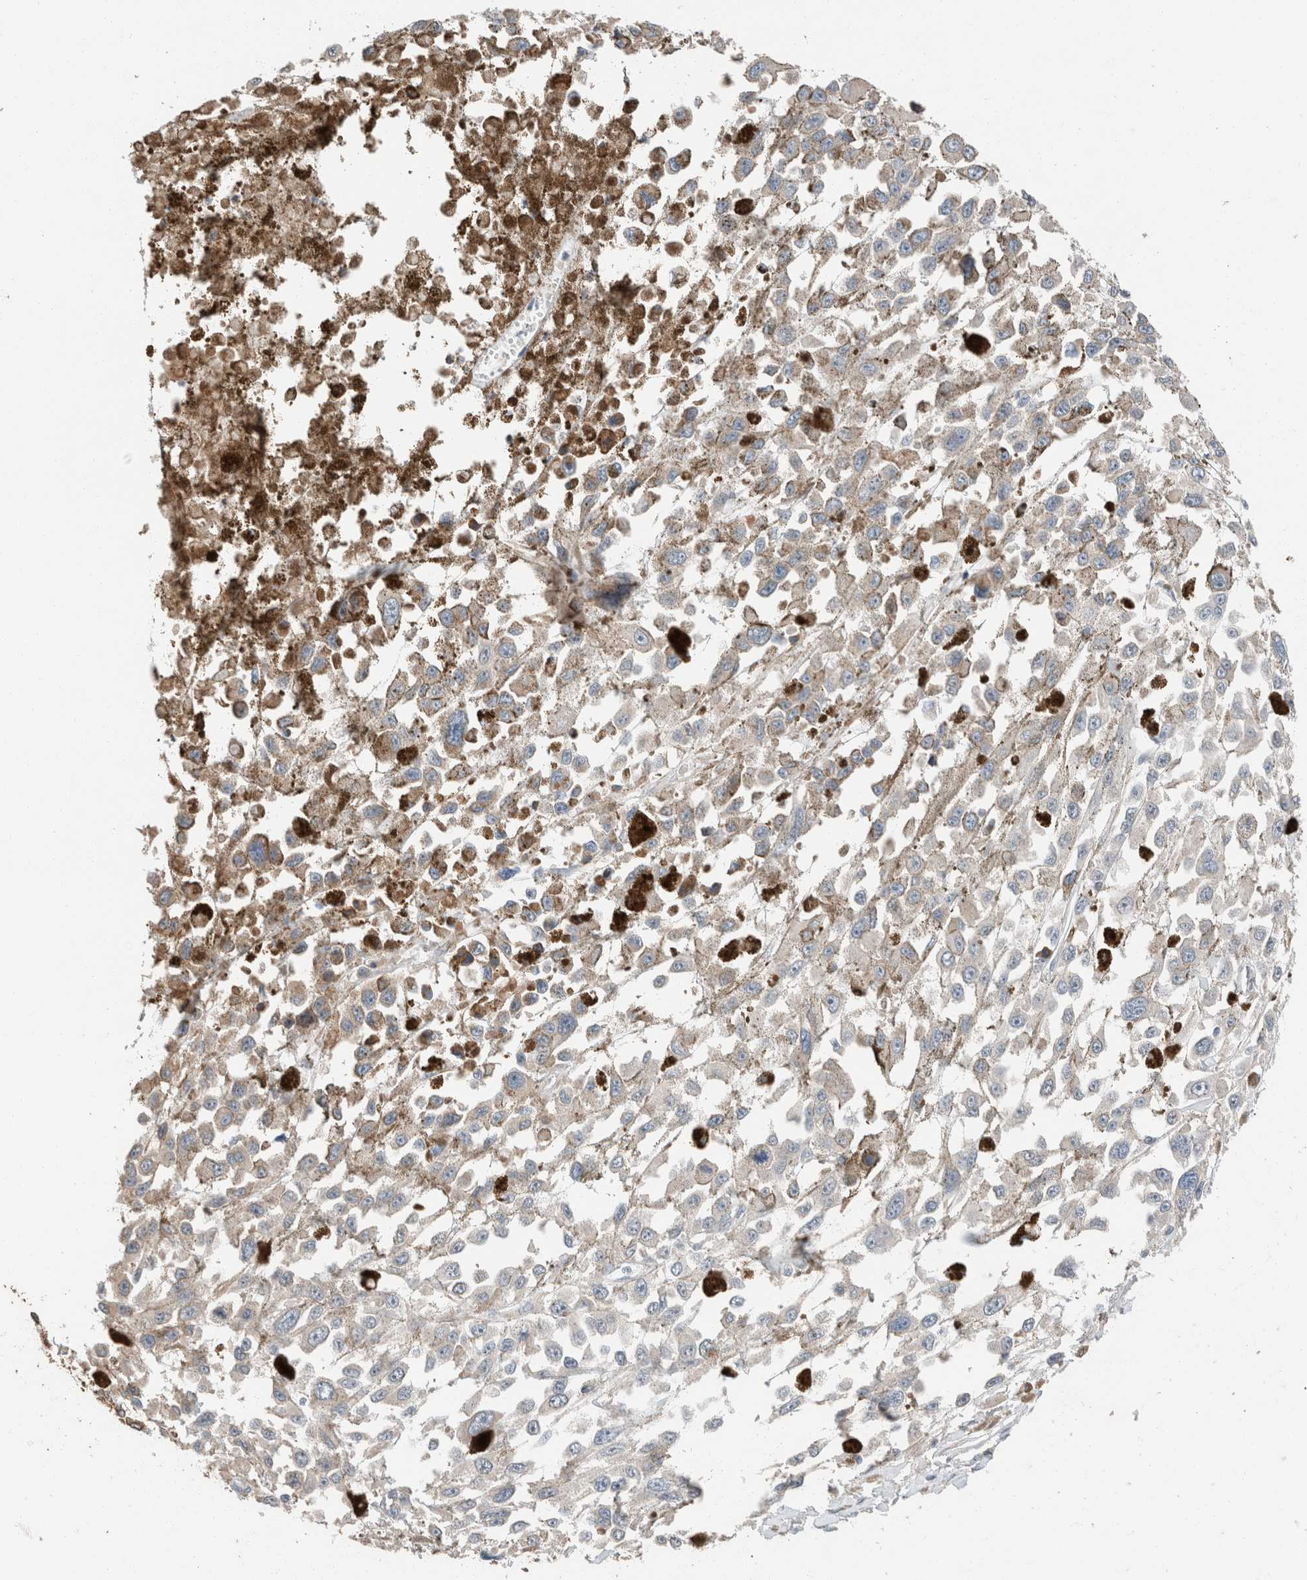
{"staining": {"intensity": "negative", "quantity": "none", "location": "none"}, "tissue": "melanoma", "cell_type": "Tumor cells", "image_type": "cancer", "snomed": [{"axis": "morphology", "description": "Malignant melanoma, Metastatic site"}, {"axis": "topography", "description": "Lymph node"}], "caption": "This is an immunohistochemistry photomicrograph of melanoma. There is no staining in tumor cells.", "gene": "PCM1", "patient": {"sex": "male", "age": 59}}